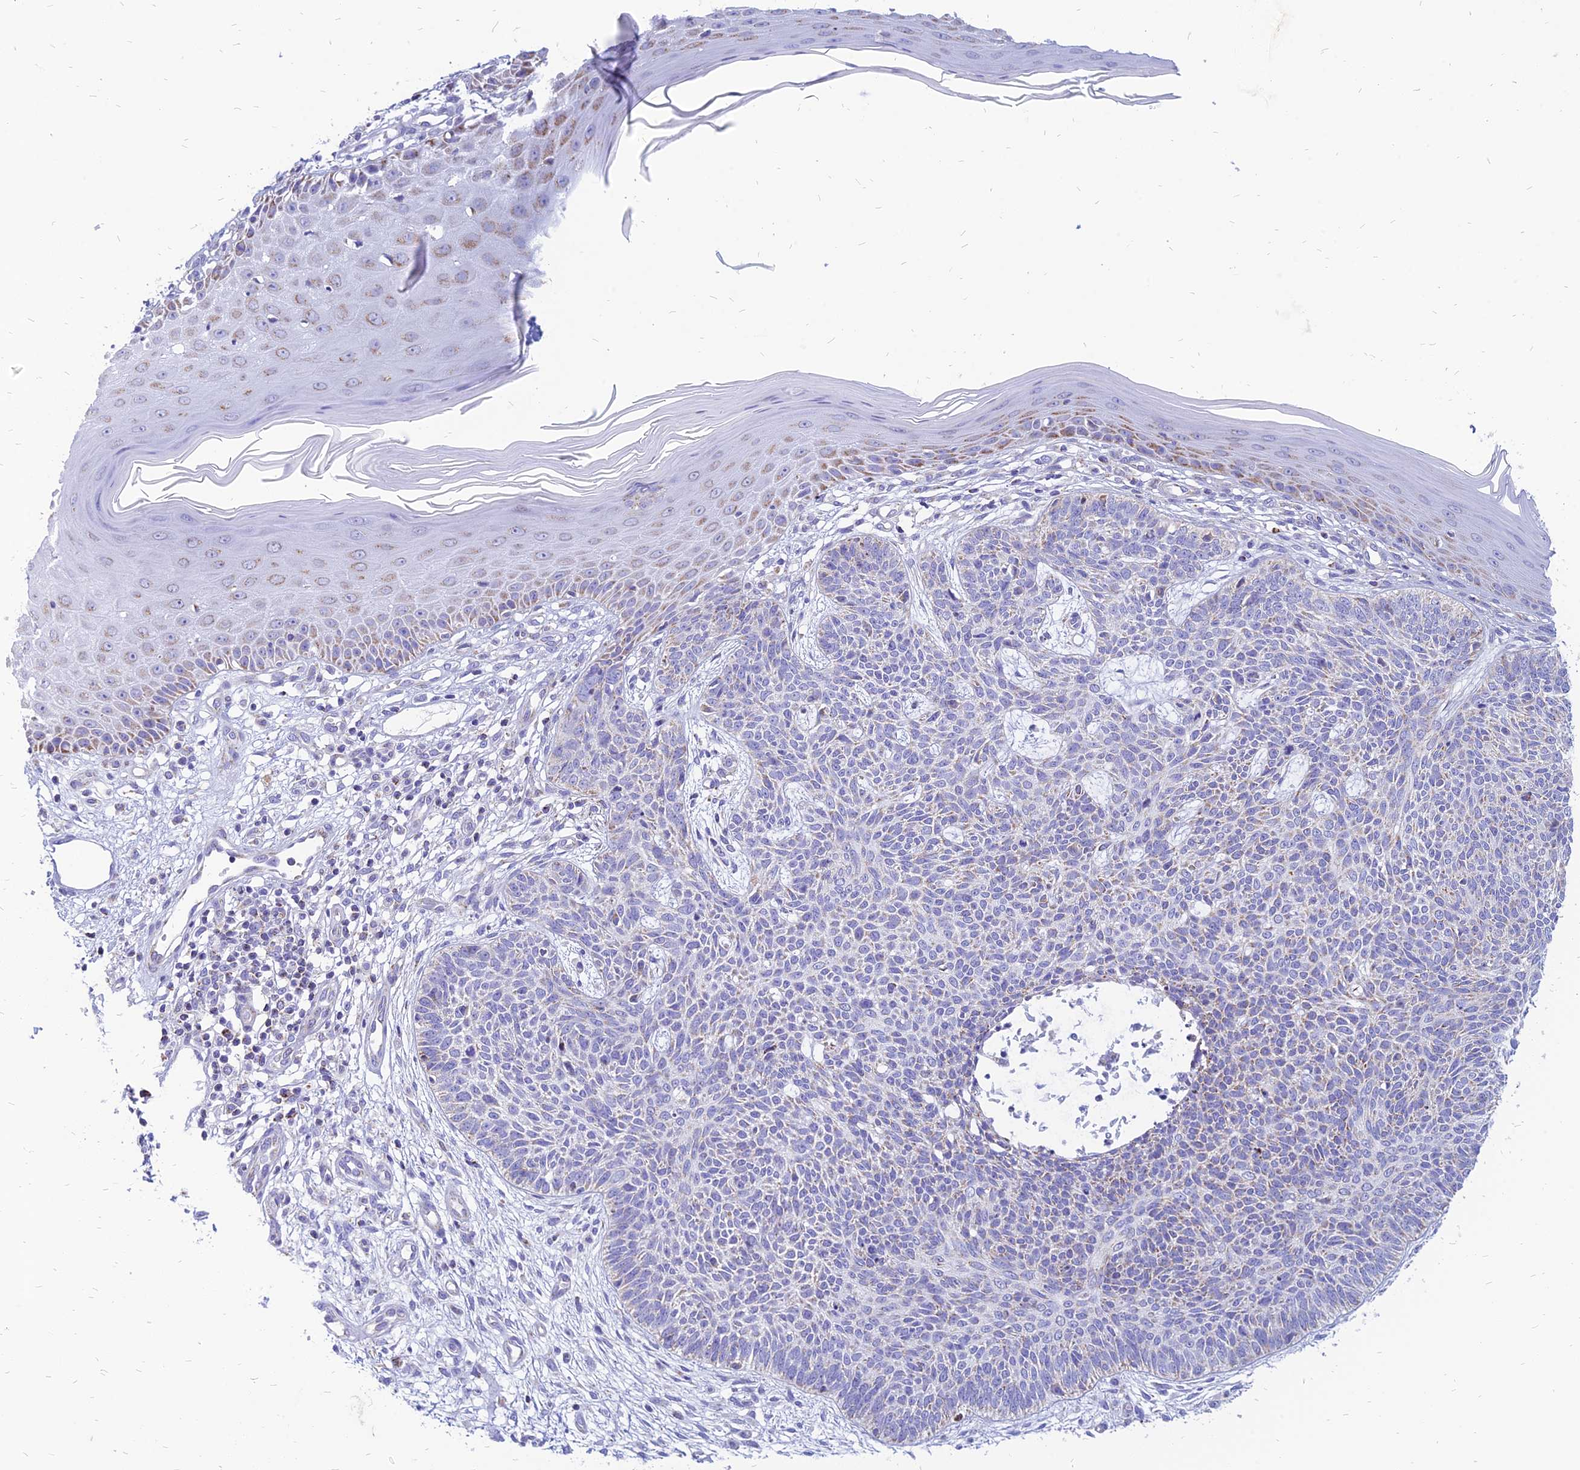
{"staining": {"intensity": "negative", "quantity": "none", "location": "none"}, "tissue": "skin cancer", "cell_type": "Tumor cells", "image_type": "cancer", "snomed": [{"axis": "morphology", "description": "Basal cell carcinoma"}, {"axis": "topography", "description": "Skin"}], "caption": "Immunohistochemistry image of neoplastic tissue: human skin cancer (basal cell carcinoma) stained with DAB (3,3'-diaminobenzidine) reveals no significant protein staining in tumor cells.", "gene": "PACC1", "patient": {"sex": "female", "age": 66}}